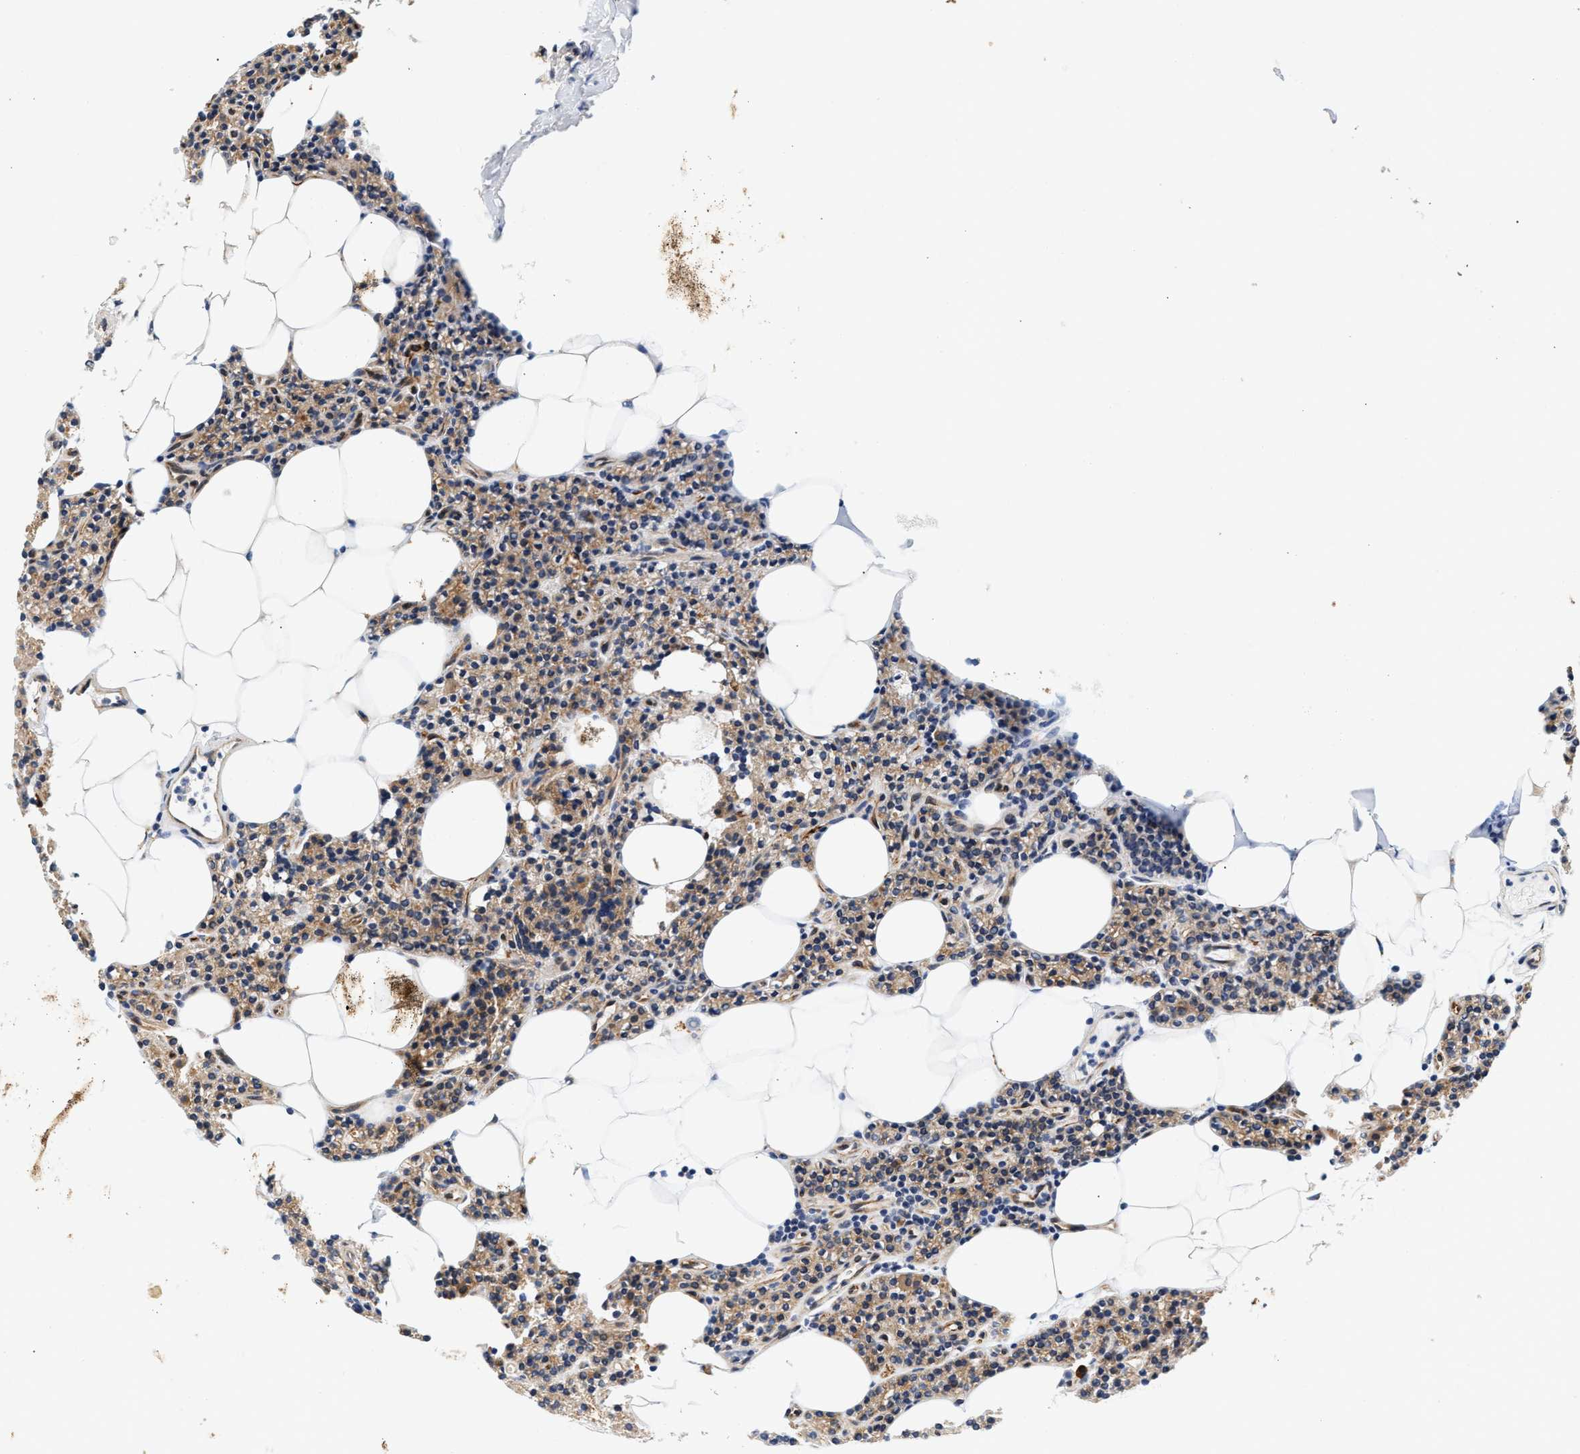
{"staining": {"intensity": "weak", "quantity": ">75%", "location": "cytoplasmic/membranous"}, "tissue": "parathyroid gland", "cell_type": "Glandular cells", "image_type": "normal", "snomed": [{"axis": "morphology", "description": "Normal tissue, NOS"}, {"axis": "morphology", "description": "Adenoma, NOS"}, {"axis": "topography", "description": "Parathyroid gland"}], "caption": "A brown stain highlights weak cytoplasmic/membranous staining of a protein in glandular cells of unremarkable parathyroid gland.", "gene": "IFT74", "patient": {"sex": "female", "age": 70}}